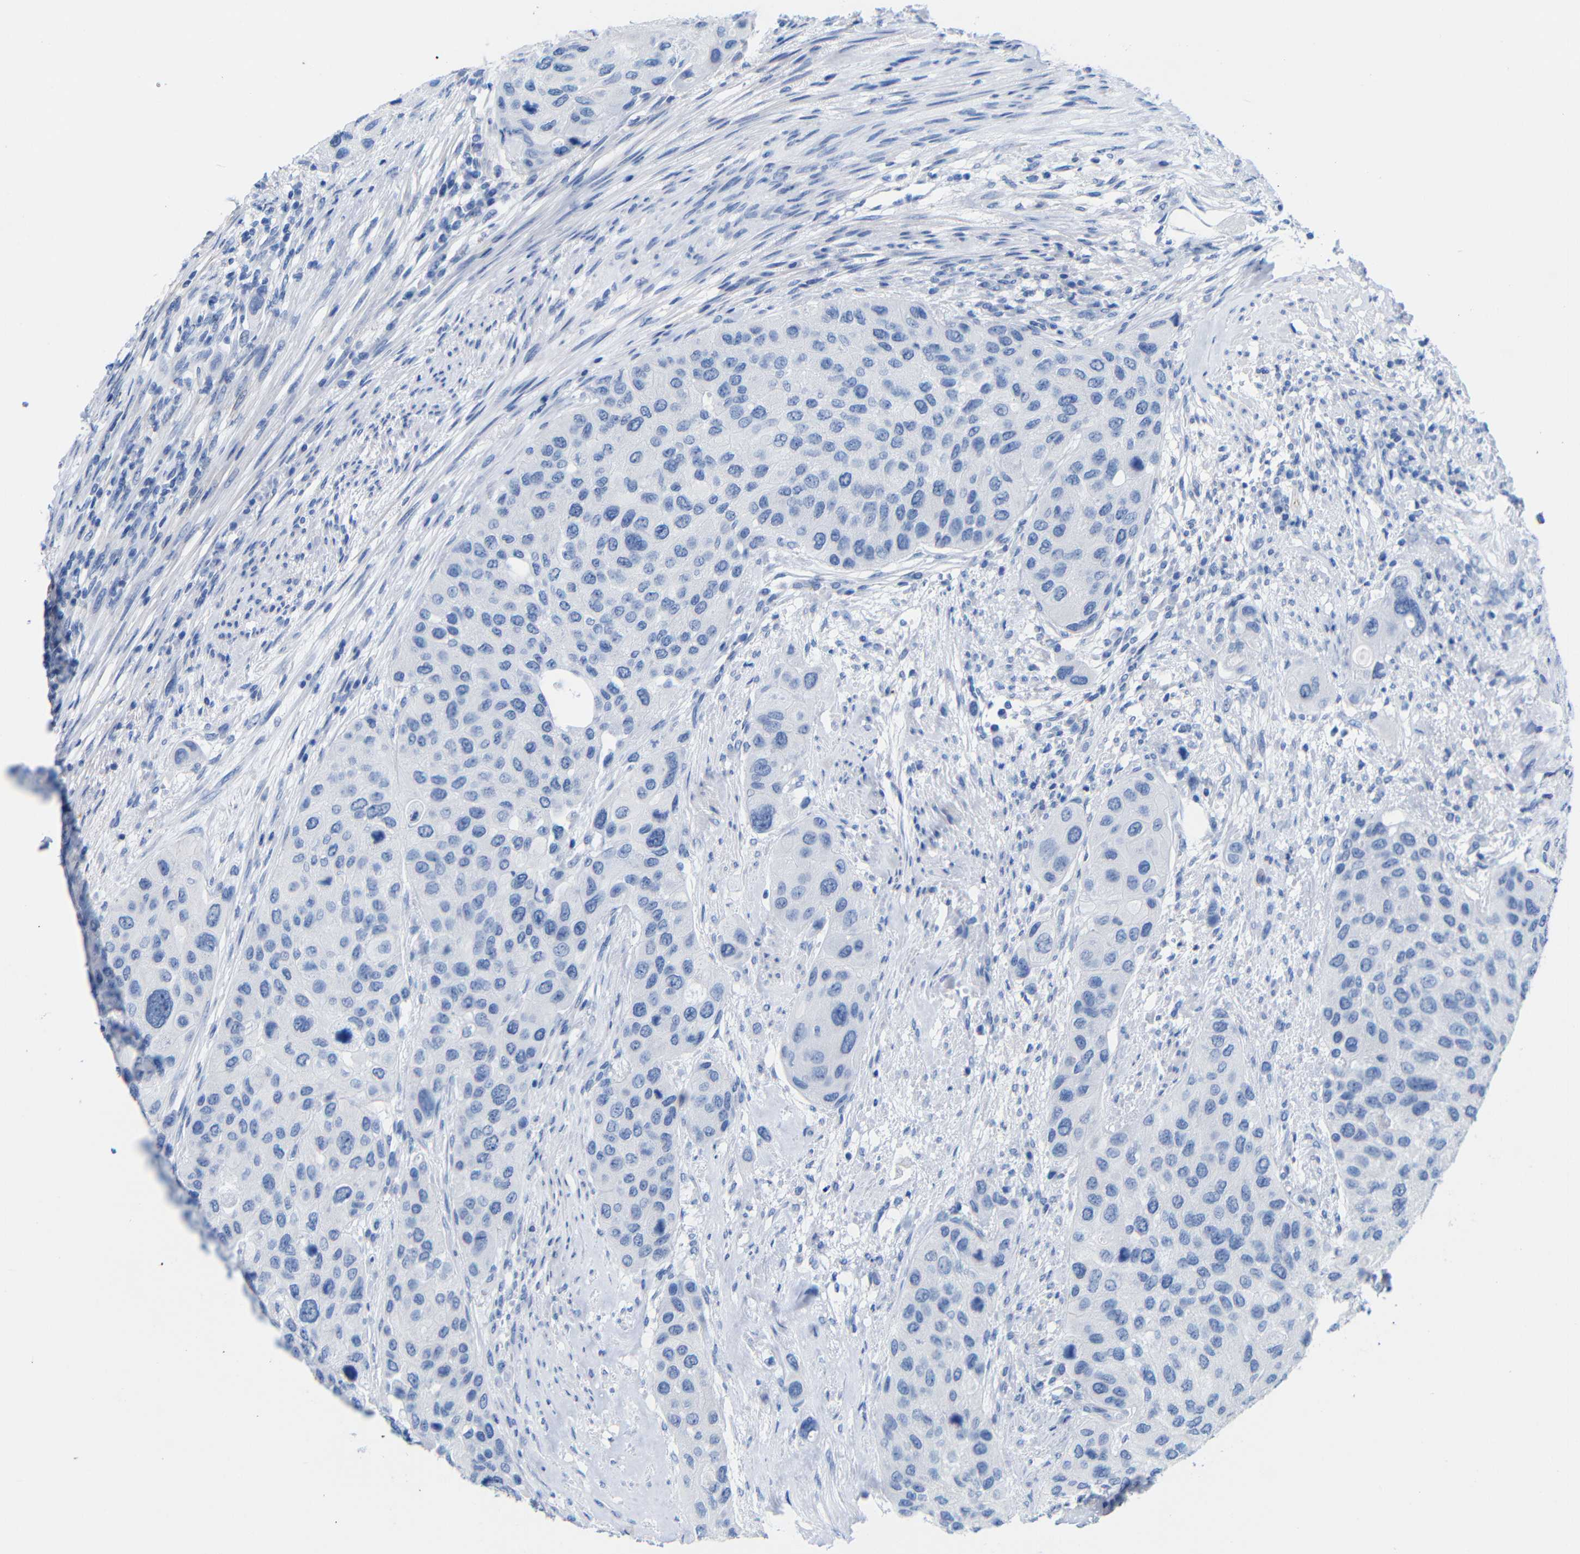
{"staining": {"intensity": "negative", "quantity": "none", "location": "none"}, "tissue": "urothelial cancer", "cell_type": "Tumor cells", "image_type": "cancer", "snomed": [{"axis": "morphology", "description": "Urothelial carcinoma, High grade"}, {"axis": "topography", "description": "Urinary bladder"}], "caption": "Urothelial cancer was stained to show a protein in brown. There is no significant staining in tumor cells.", "gene": "CGNL1", "patient": {"sex": "female", "age": 56}}